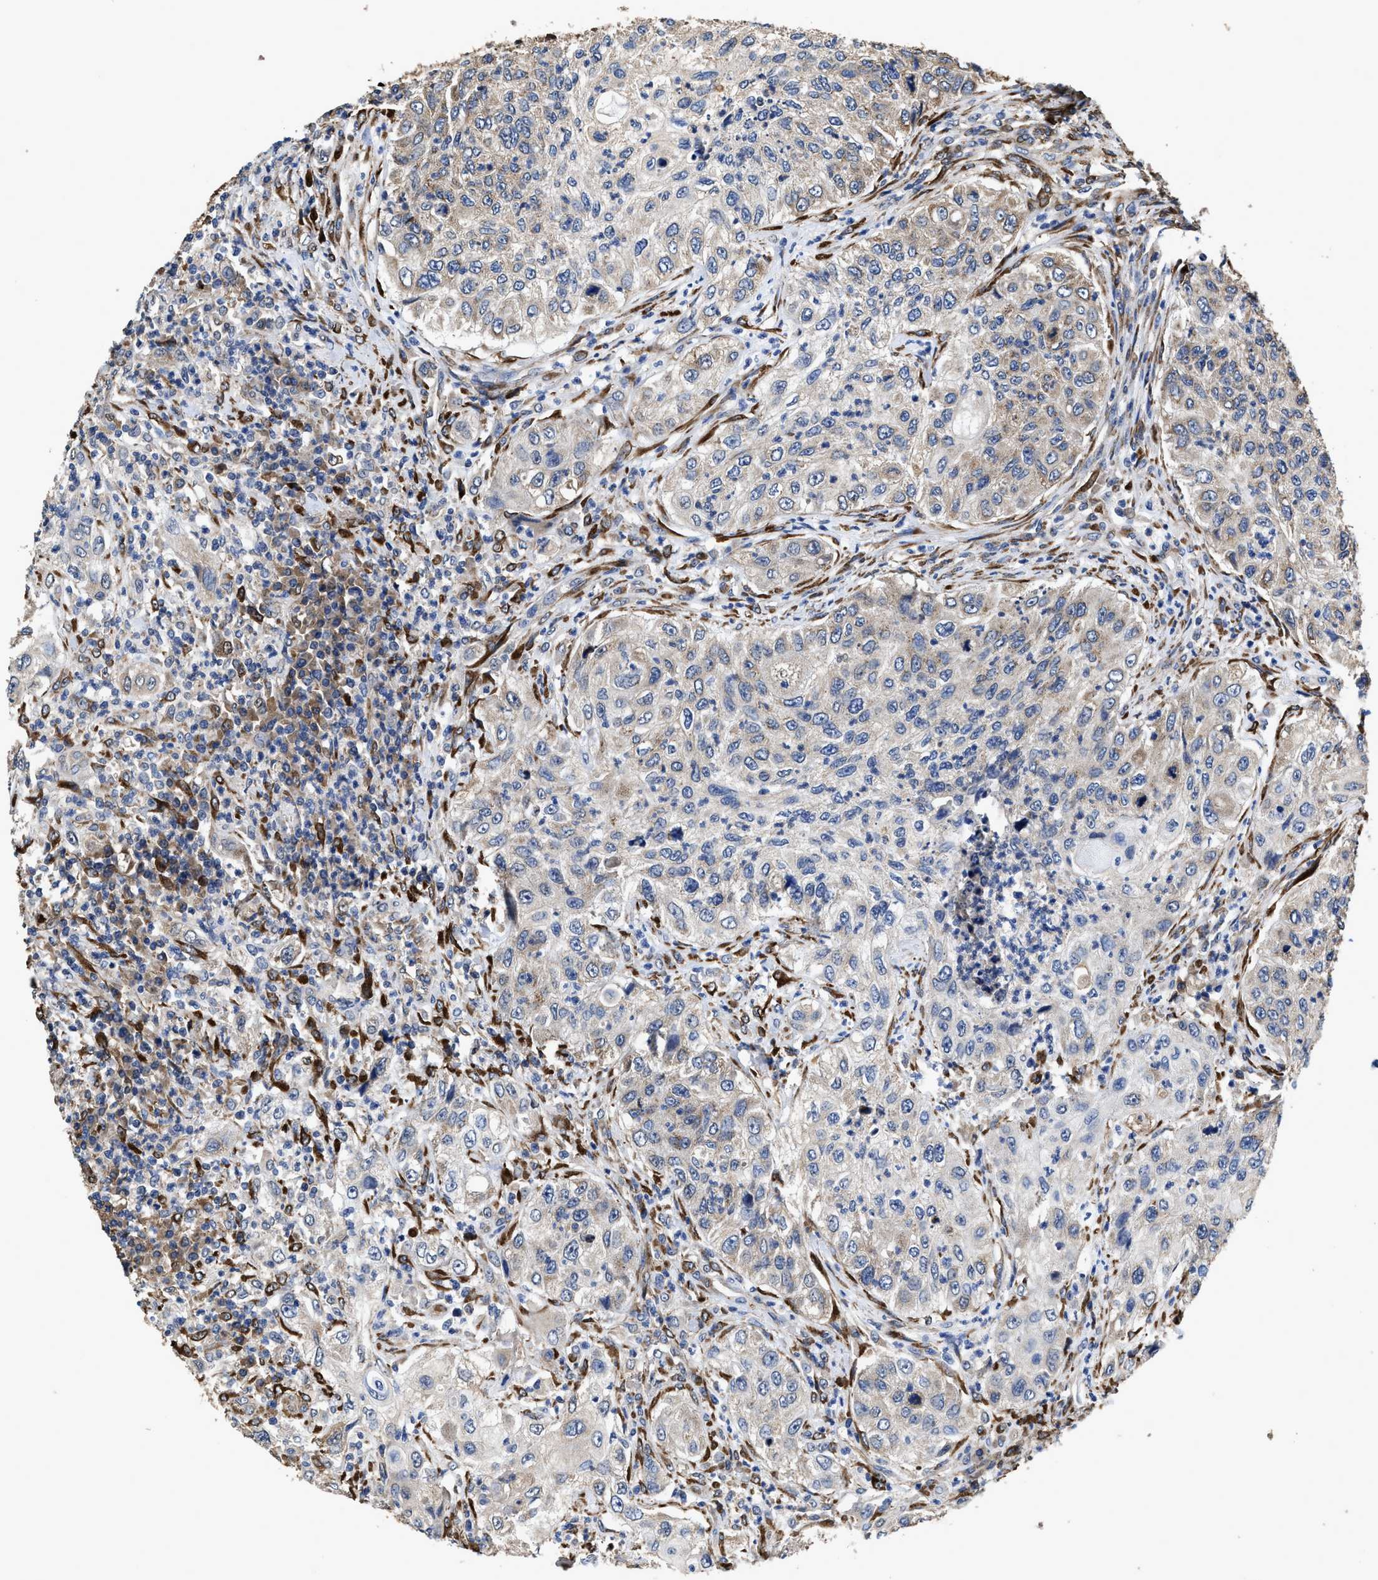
{"staining": {"intensity": "weak", "quantity": "<25%", "location": "cytoplasmic/membranous"}, "tissue": "urothelial cancer", "cell_type": "Tumor cells", "image_type": "cancer", "snomed": [{"axis": "morphology", "description": "Urothelial carcinoma, High grade"}, {"axis": "topography", "description": "Urinary bladder"}], "caption": "Tumor cells show no significant staining in urothelial cancer.", "gene": "IDNK", "patient": {"sex": "female", "age": 60}}